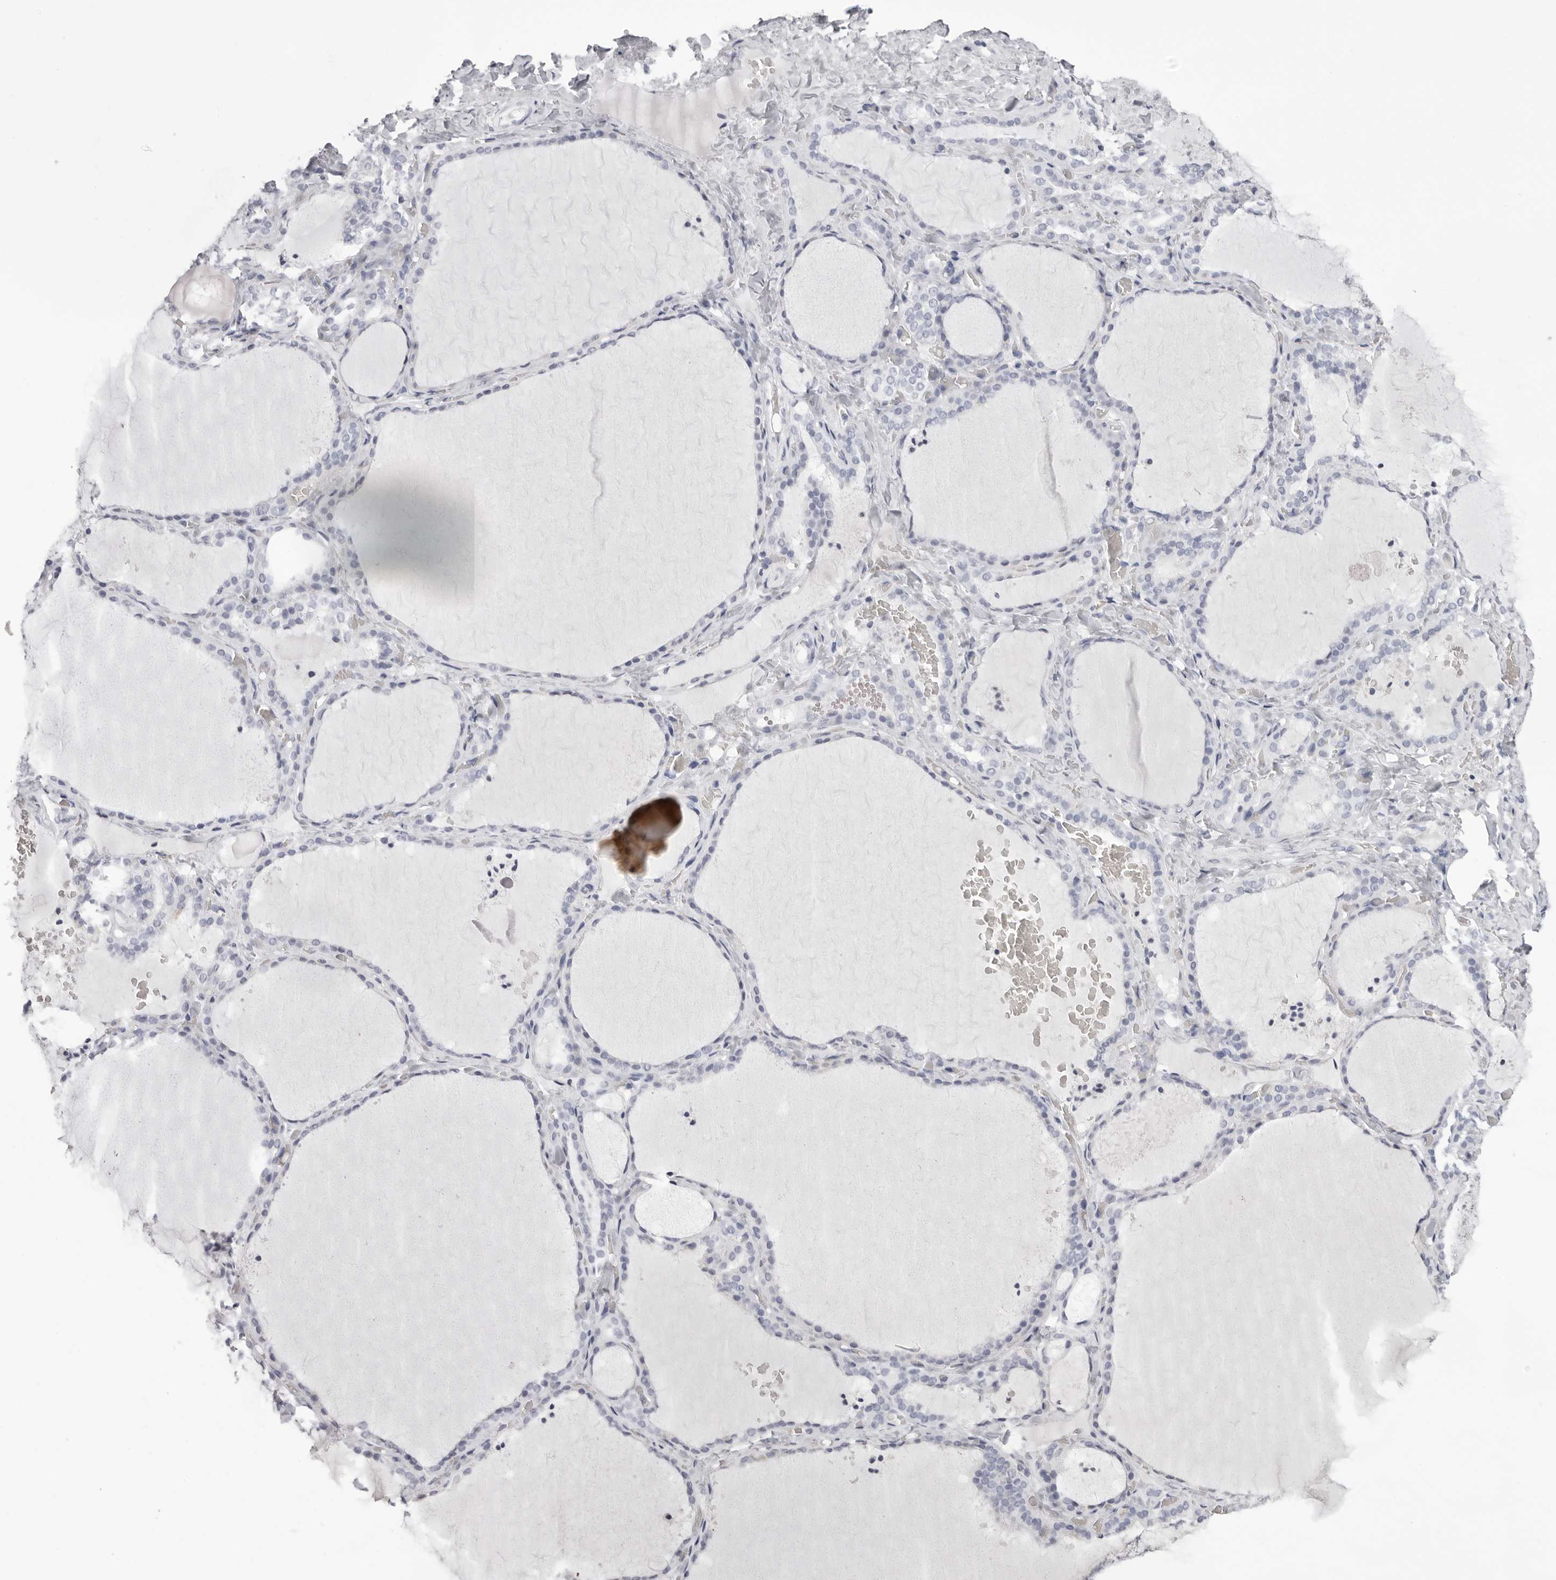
{"staining": {"intensity": "negative", "quantity": "none", "location": "none"}, "tissue": "thyroid gland", "cell_type": "Glandular cells", "image_type": "normal", "snomed": [{"axis": "morphology", "description": "Normal tissue, NOS"}, {"axis": "topography", "description": "Thyroid gland"}], "caption": "Protein analysis of benign thyroid gland exhibits no significant expression in glandular cells.", "gene": "TMOD4", "patient": {"sex": "female", "age": 22}}